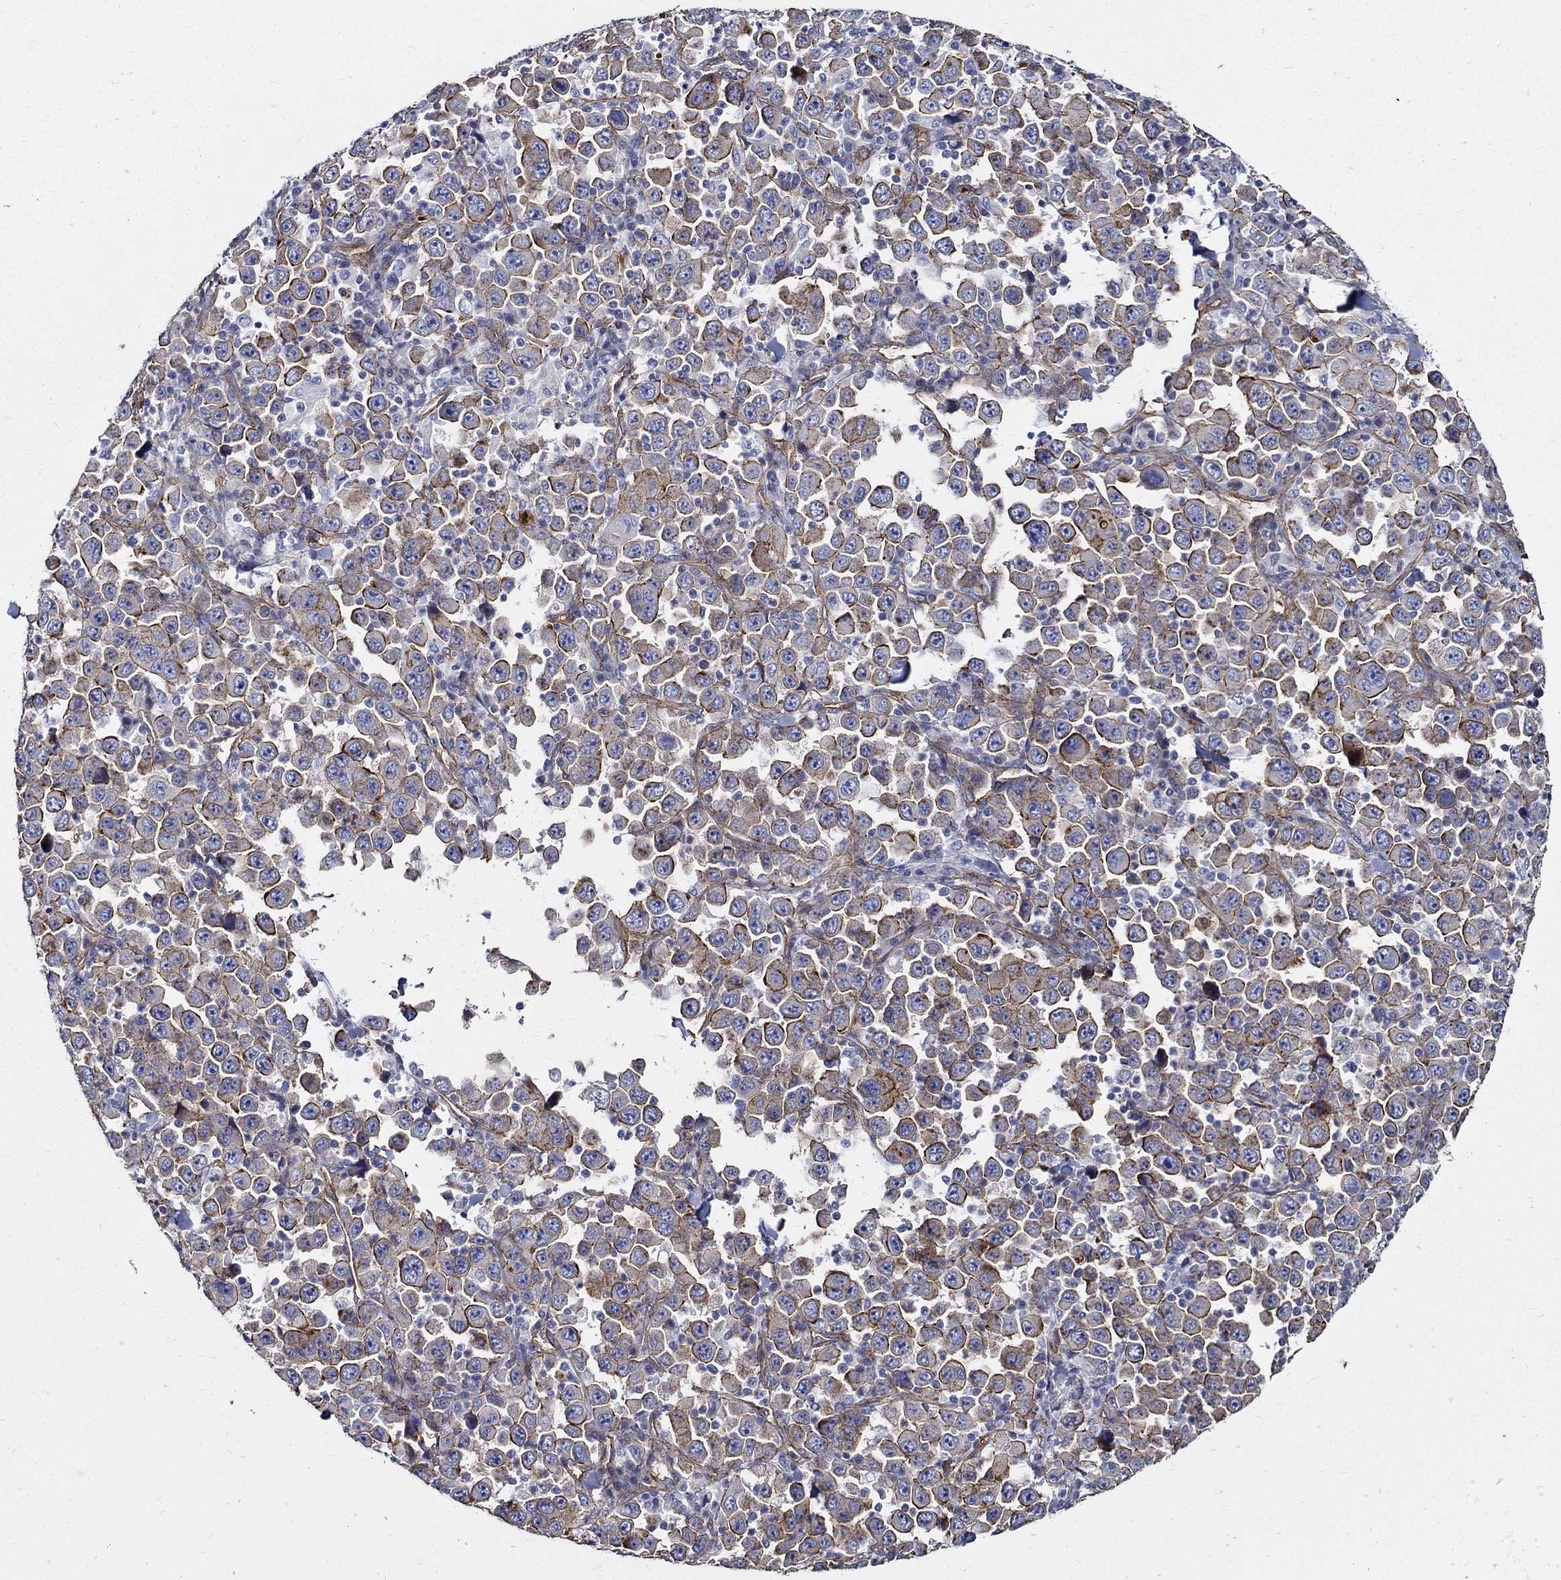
{"staining": {"intensity": "strong", "quantity": "25%-75%", "location": "cytoplasmic/membranous"}, "tissue": "stomach cancer", "cell_type": "Tumor cells", "image_type": "cancer", "snomed": [{"axis": "morphology", "description": "Normal tissue, NOS"}, {"axis": "morphology", "description": "Adenocarcinoma, NOS"}, {"axis": "topography", "description": "Stomach, upper"}, {"axis": "topography", "description": "Stomach"}], "caption": "IHC of human stomach cancer (adenocarcinoma) demonstrates high levels of strong cytoplasmic/membranous positivity in approximately 25%-75% of tumor cells.", "gene": "APBB3", "patient": {"sex": "male", "age": 59}}